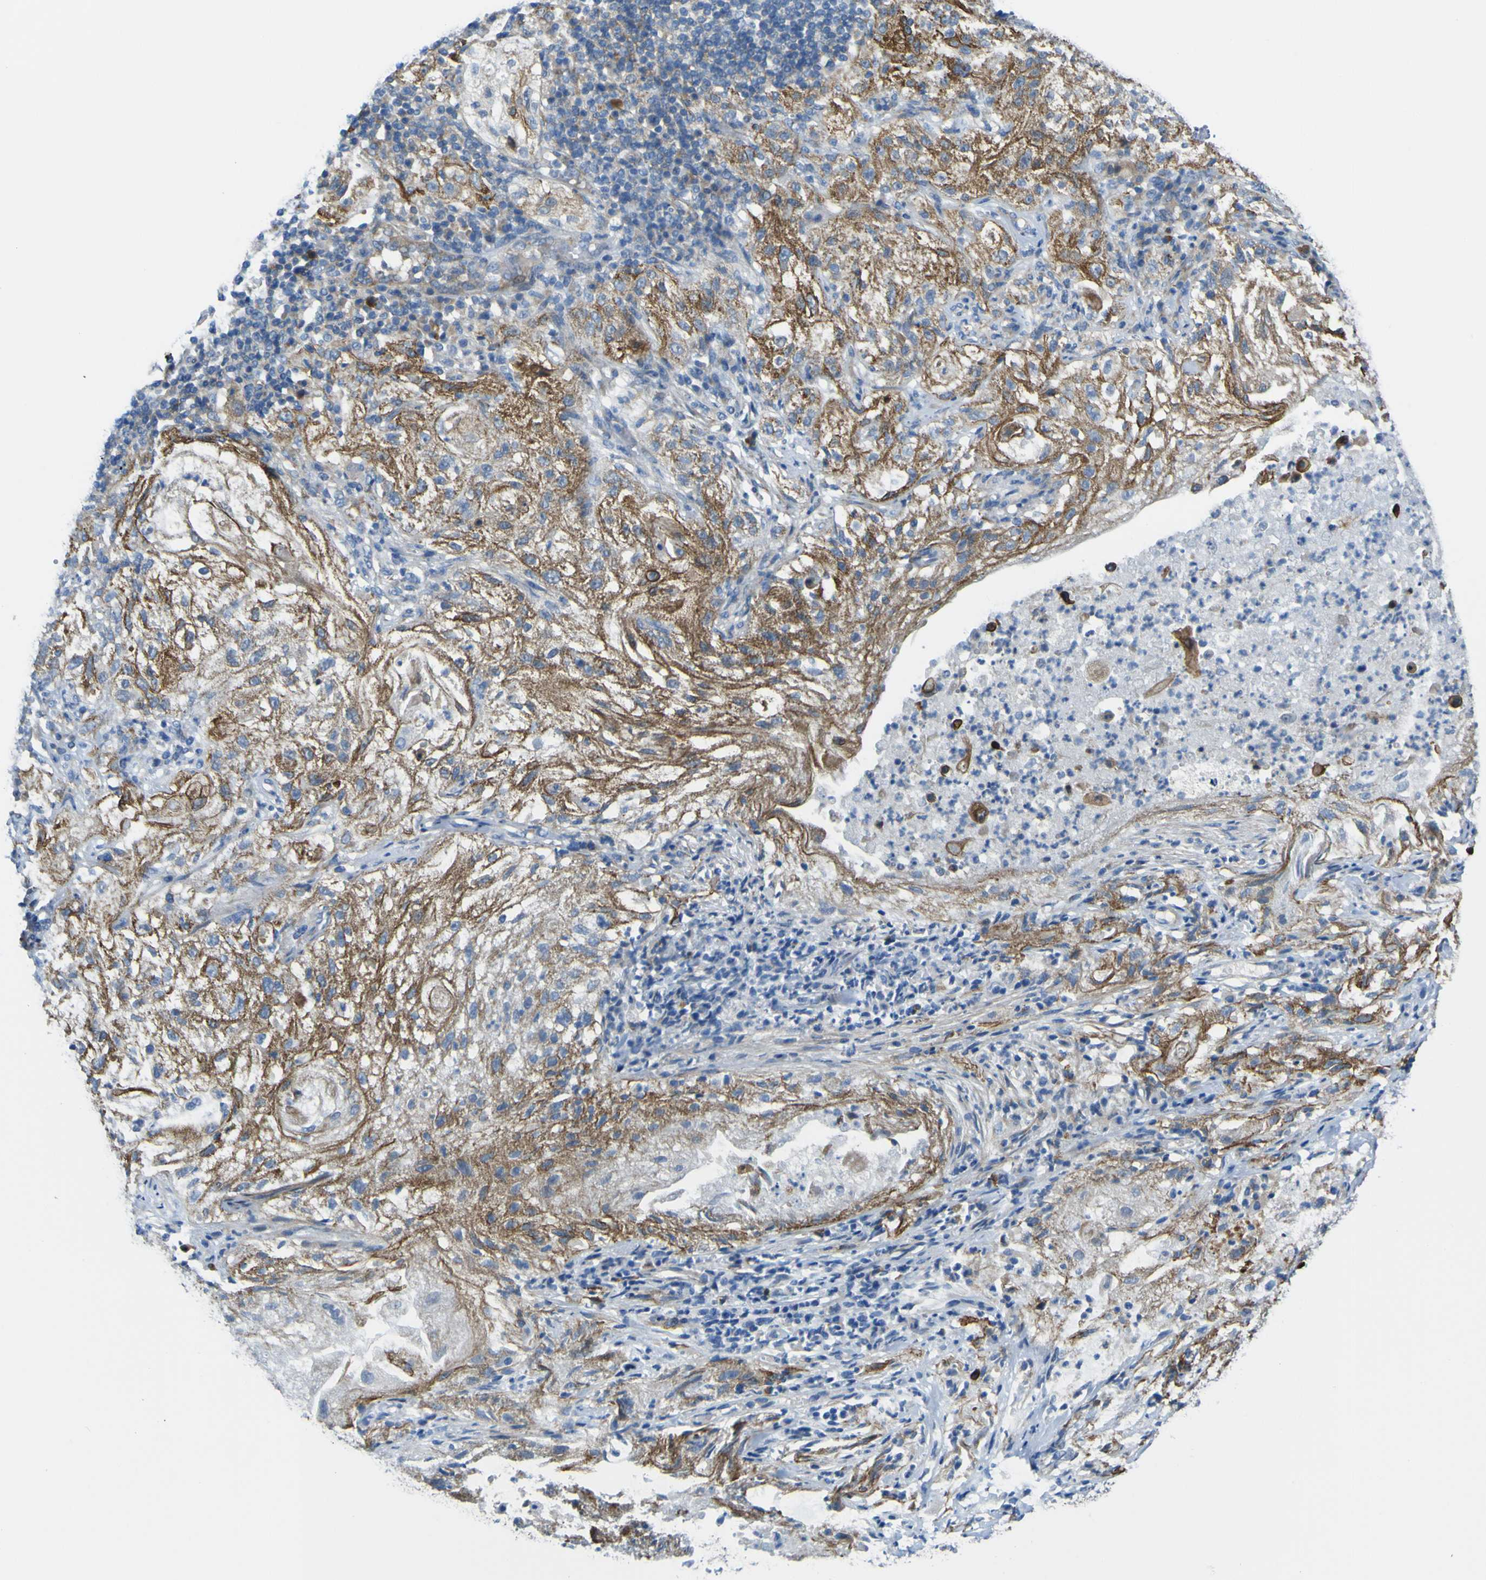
{"staining": {"intensity": "strong", "quantity": "25%-75%", "location": "cytoplasmic/membranous"}, "tissue": "lung cancer", "cell_type": "Tumor cells", "image_type": "cancer", "snomed": [{"axis": "morphology", "description": "Inflammation, NOS"}, {"axis": "morphology", "description": "Squamous cell carcinoma, NOS"}, {"axis": "topography", "description": "Lymph node"}, {"axis": "topography", "description": "Soft tissue"}, {"axis": "topography", "description": "Lung"}], "caption": "Tumor cells exhibit strong cytoplasmic/membranous expression in approximately 25%-75% of cells in lung squamous cell carcinoma.", "gene": "KDM7A", "patient": {"sex": "male", "age": 66}}